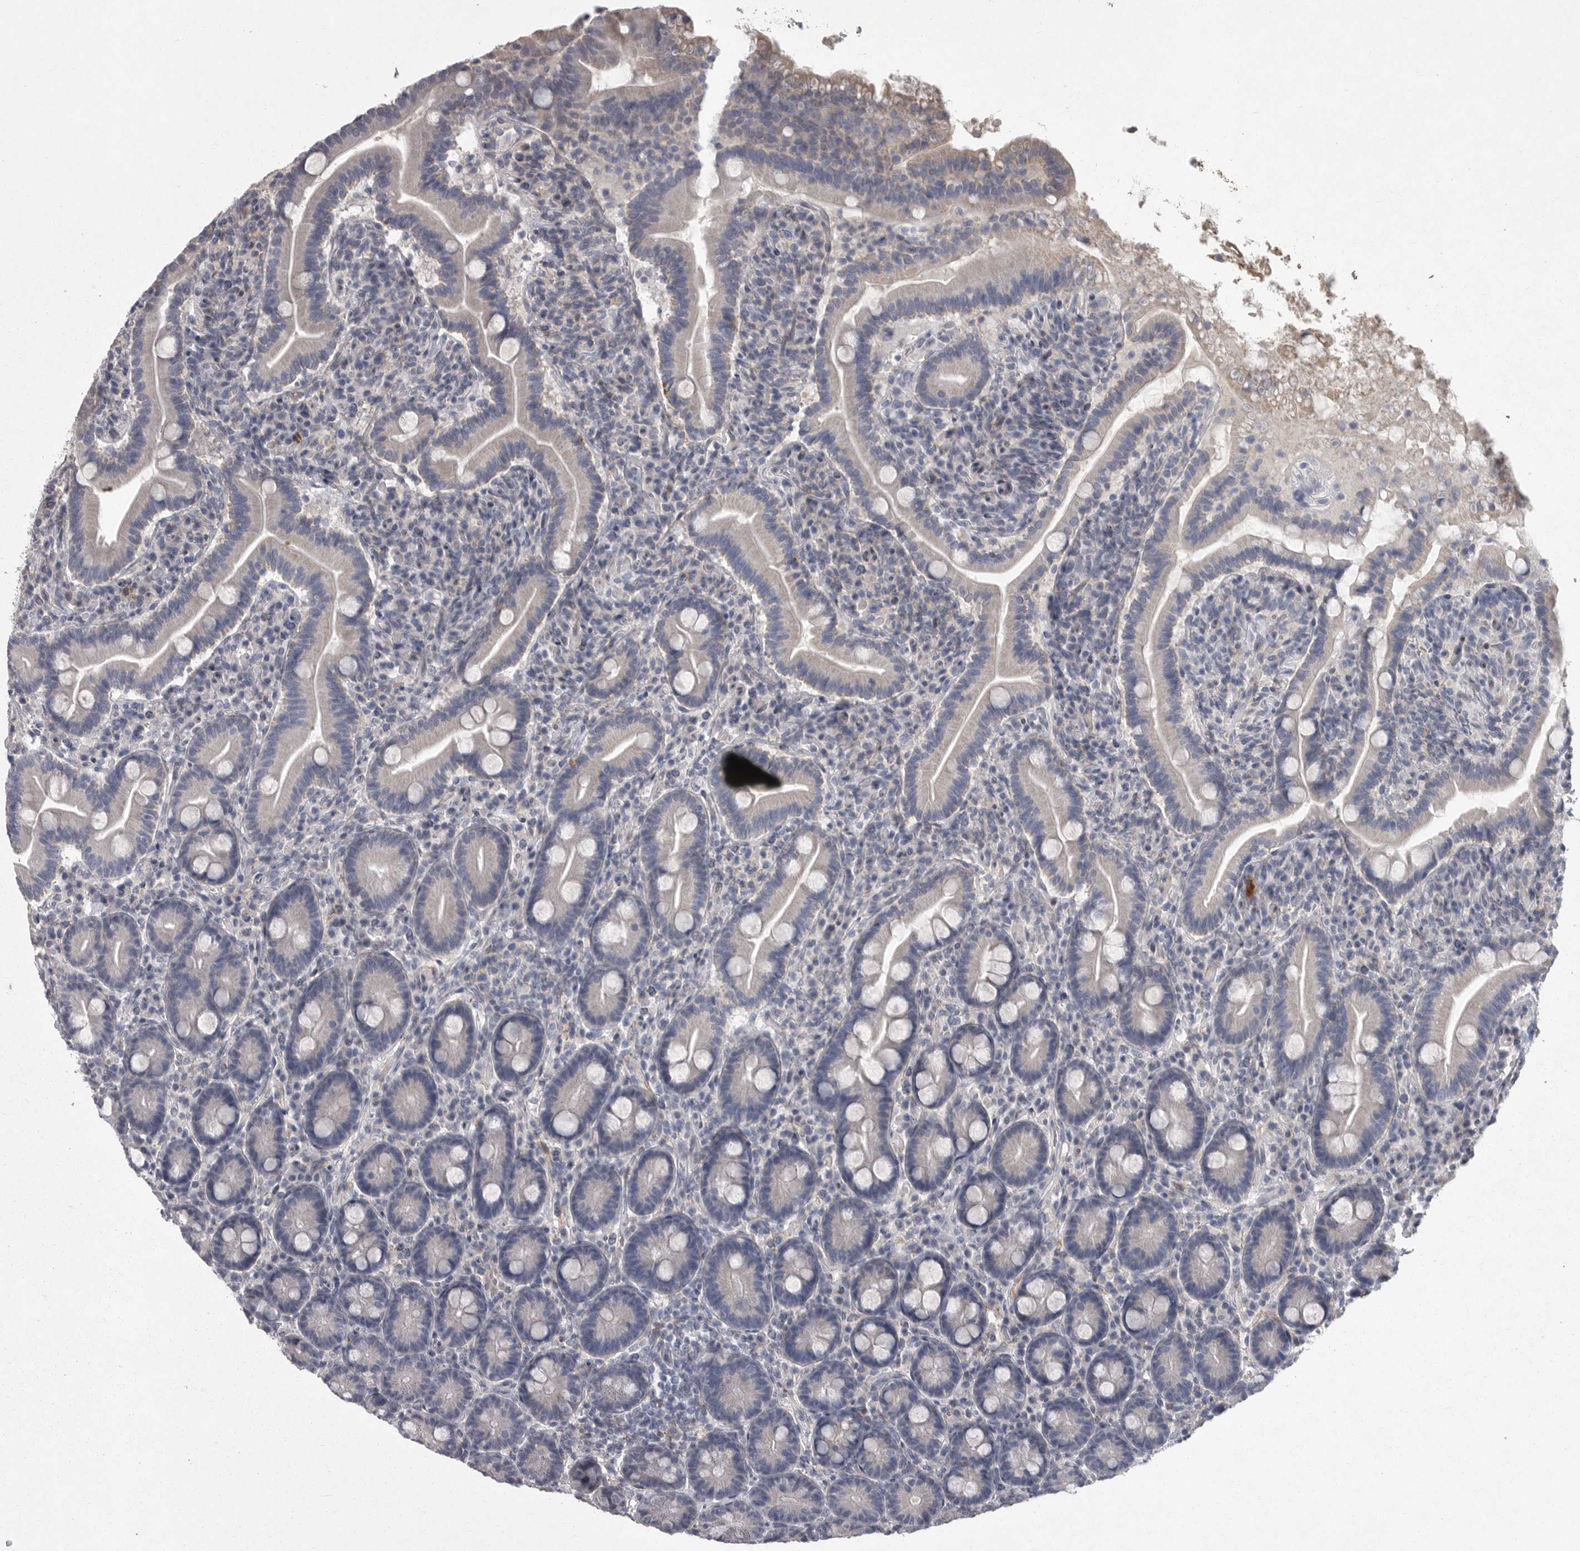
{"staining": {"intensity": "weak", "quantity": "25%-75%", "location": "cytoplasmic/membranous"}, "tissue": "duodenum", "cell_type": "Glandular cells", "image_type": "normal", "snomed": [{"axis": "morphology", "description": "Normal tissue, NOS"}, {"axis": "topography", "description": "Duodenum"}], "caption": "The micrograph displays a brown stain indicating the presence of a protein in the cytoplasmic/membranous of glandular cells in duodenum. (IHC, brightfield microscopy, high magnification).", "gene": "CRP", "patient": {"sex": "male", "age": 35}}